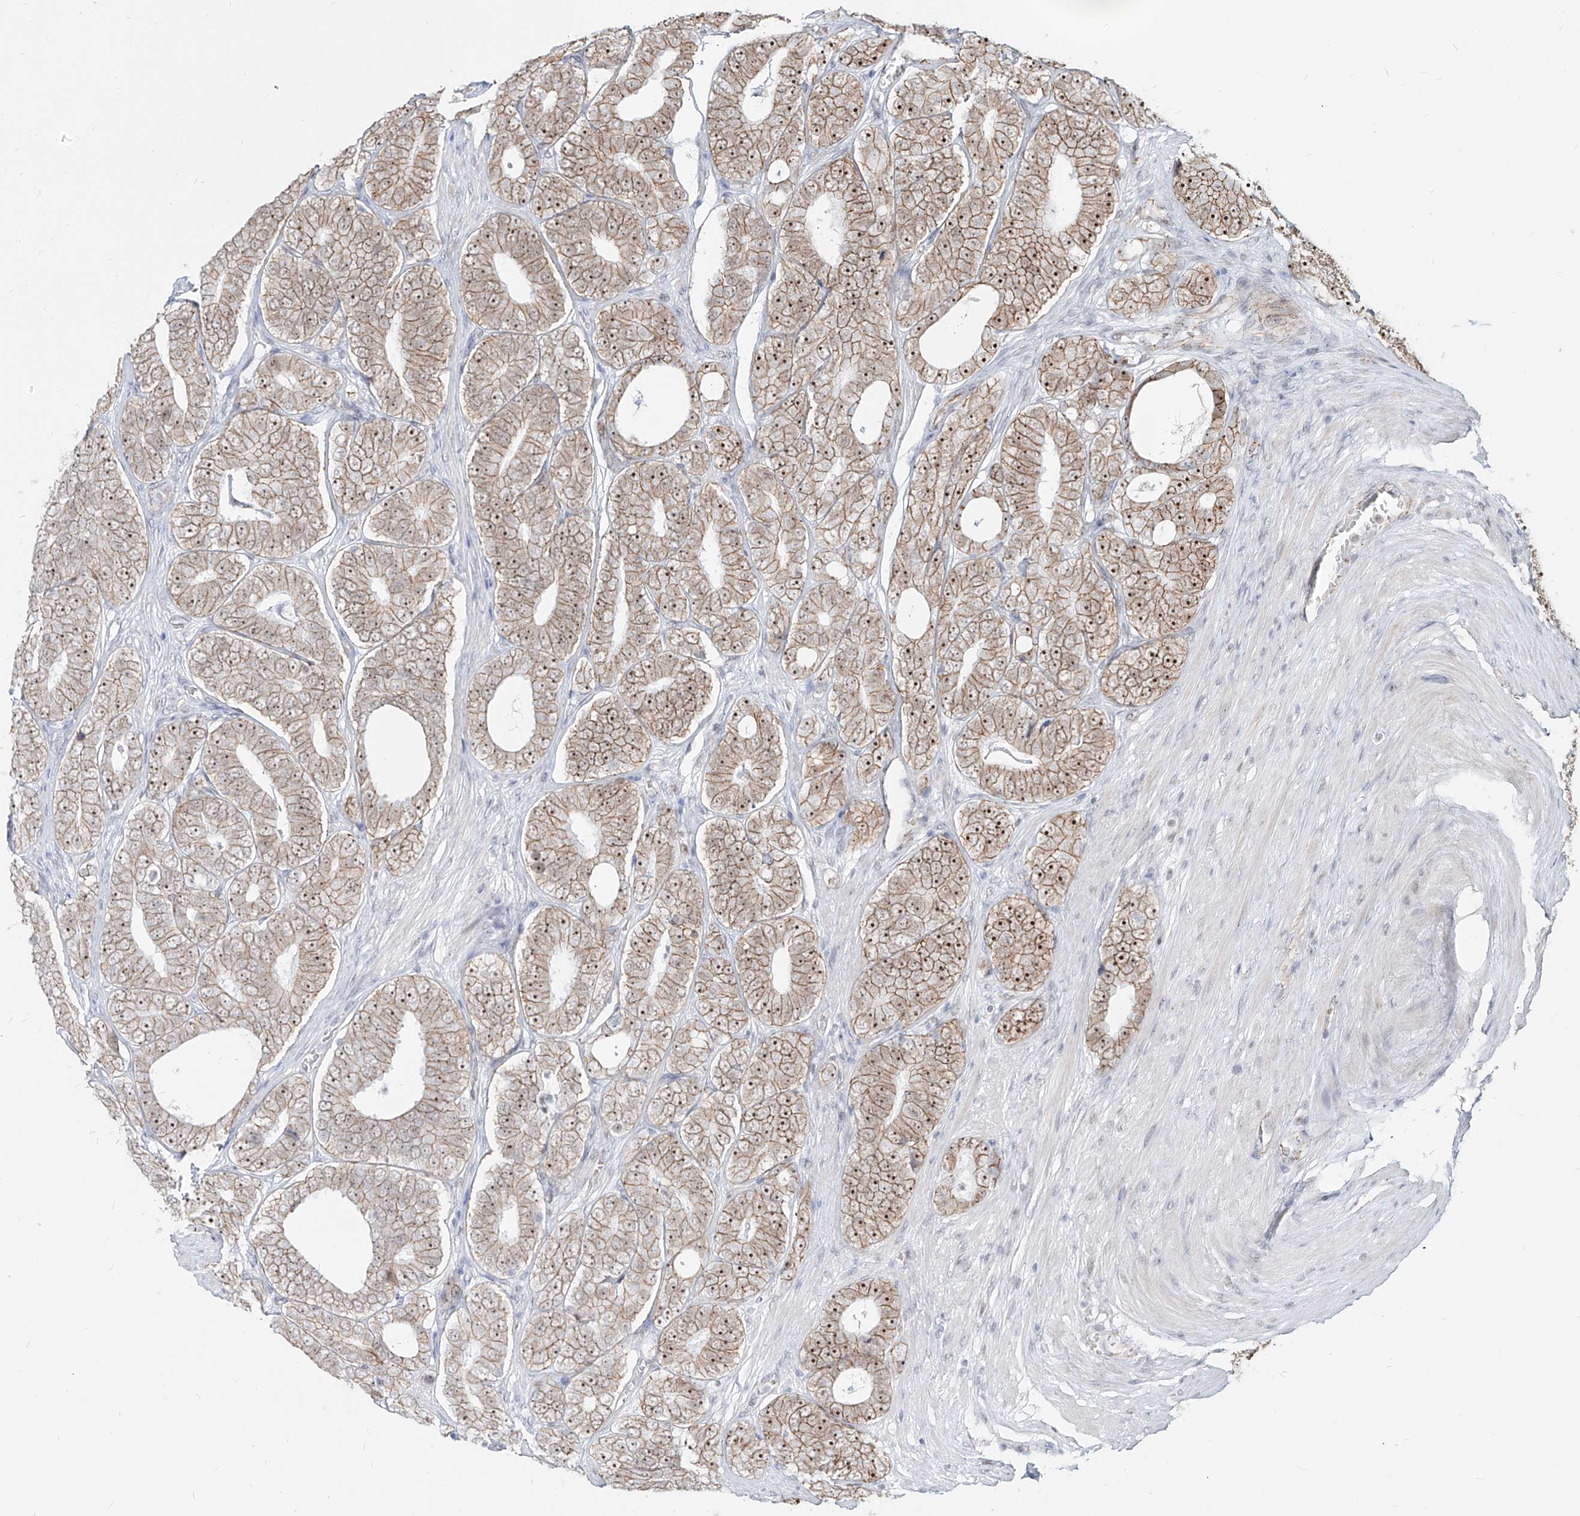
{"staining": {"intensity": "strong", "quantity": "25%-75%", "location": "nuclear"}, "tissue": "prostate cancer", "cell_type": "Tumor cells", "image_type": "cancer", "snomed": [{"axis": "morphology", "description": "Adenocarcinoma, High grade"}, {"axis": "topography", "description": "Prostate"}], "caption": "There is high levels of strong nuclear staining in tumor cells of prostate high-grade adenocarcinoma, as demonstrated by immunohistochemical staining (brown color).", "gene": "ZNF710", "patient": {"sex": "male", "age": 56}}